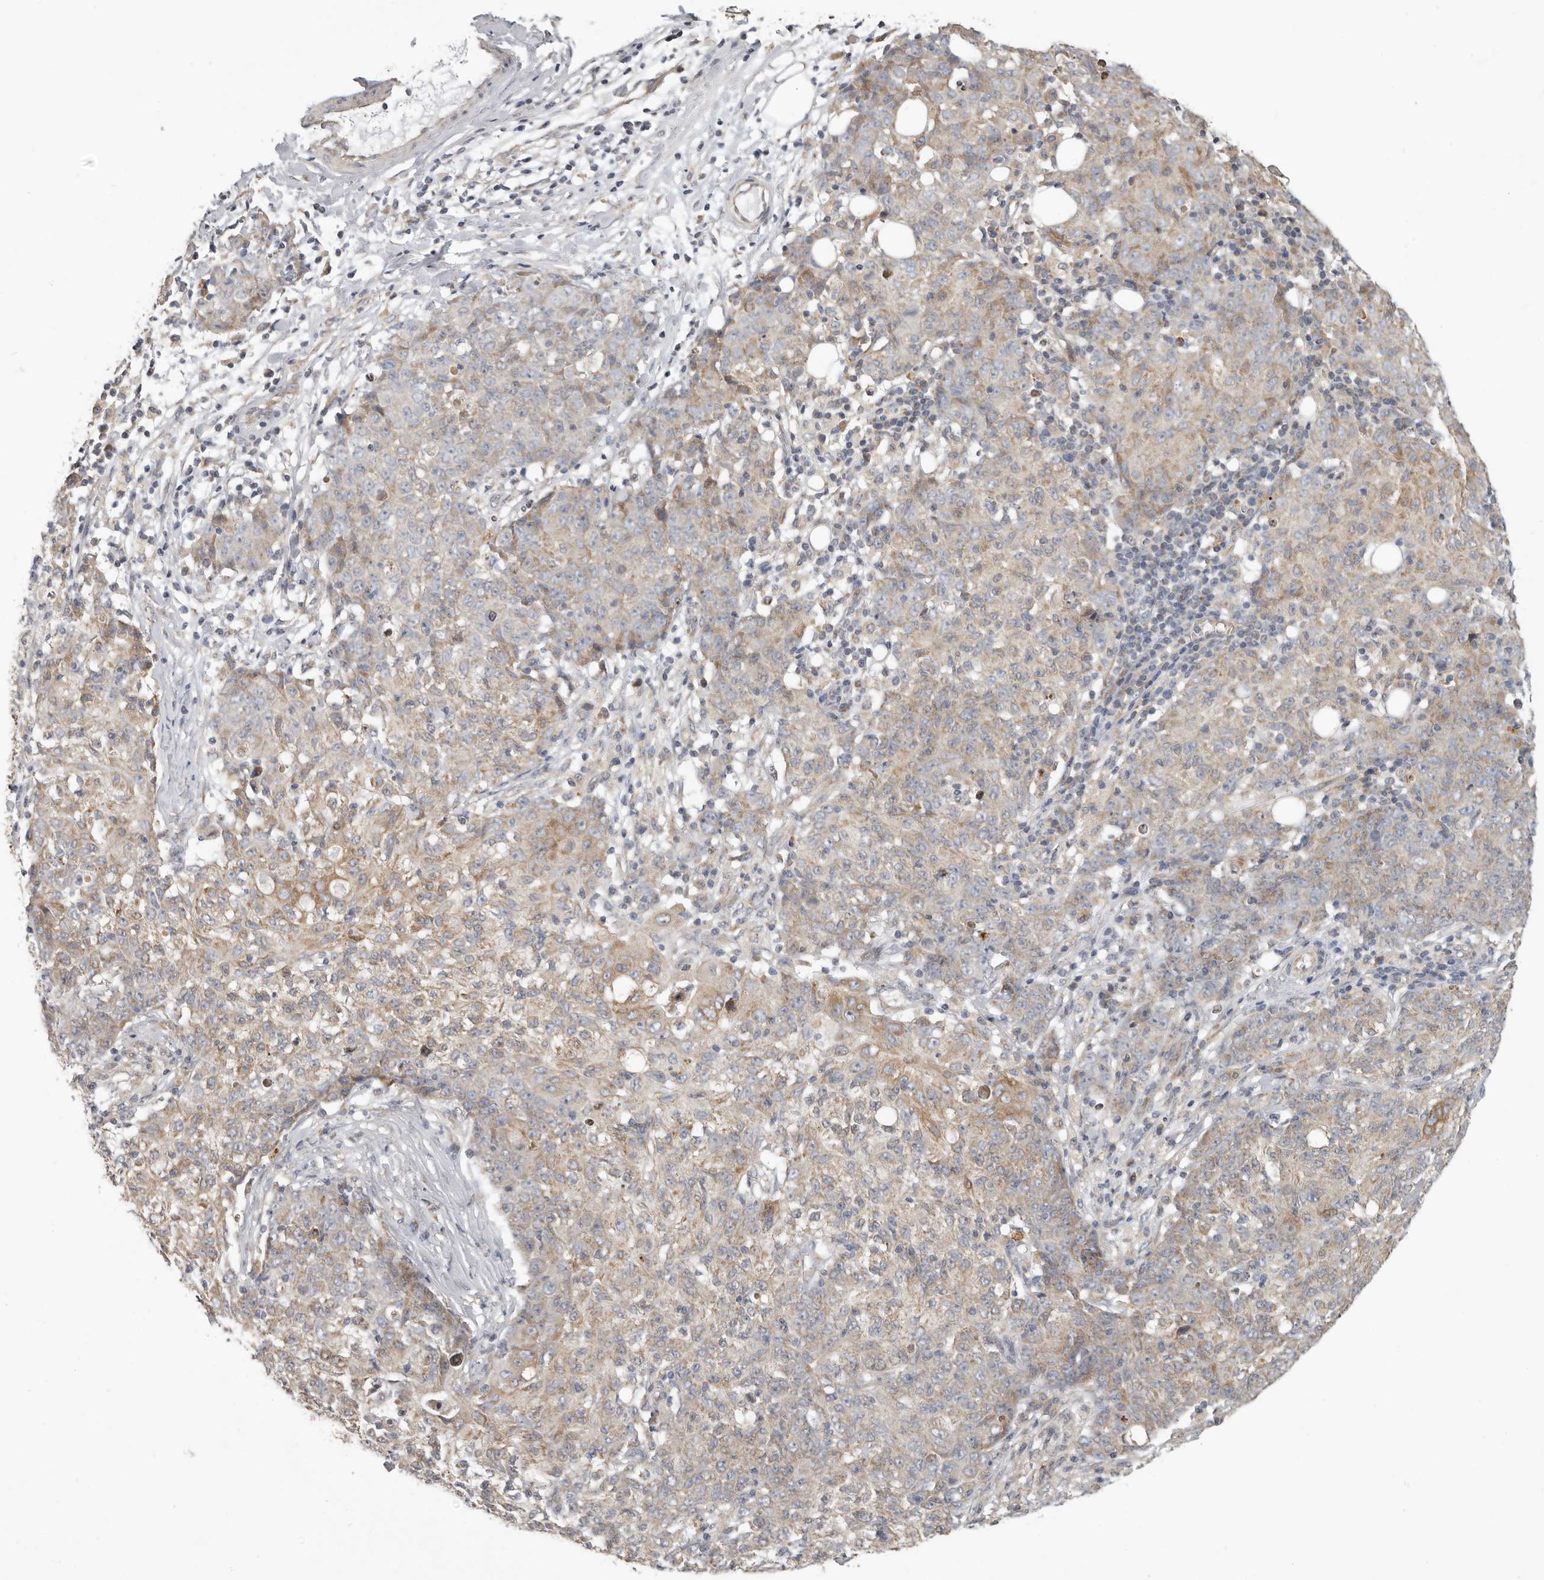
{"staining": {"intensity": "weak", "quantity": ">75%", "location": "cytoplasmic/membranous"}, "tissue": "ovarian cancer", "cell_type": "Tumor cells", "image_type": "cancer", "snomed": [{"axis": "morphology", "description": "Carcinoma, endometroid"}, {"axis": "topography", "description": "Ovary"}], "caption": "An image showing weak cytoplasmic/membranous positivity in about >75% of tumor cells in endometroid carcinoma (ovarian), as visualized by brown immunohistochemical staining.", "gene": "UNK", "patient": {"sex": "female", "age": 42}}